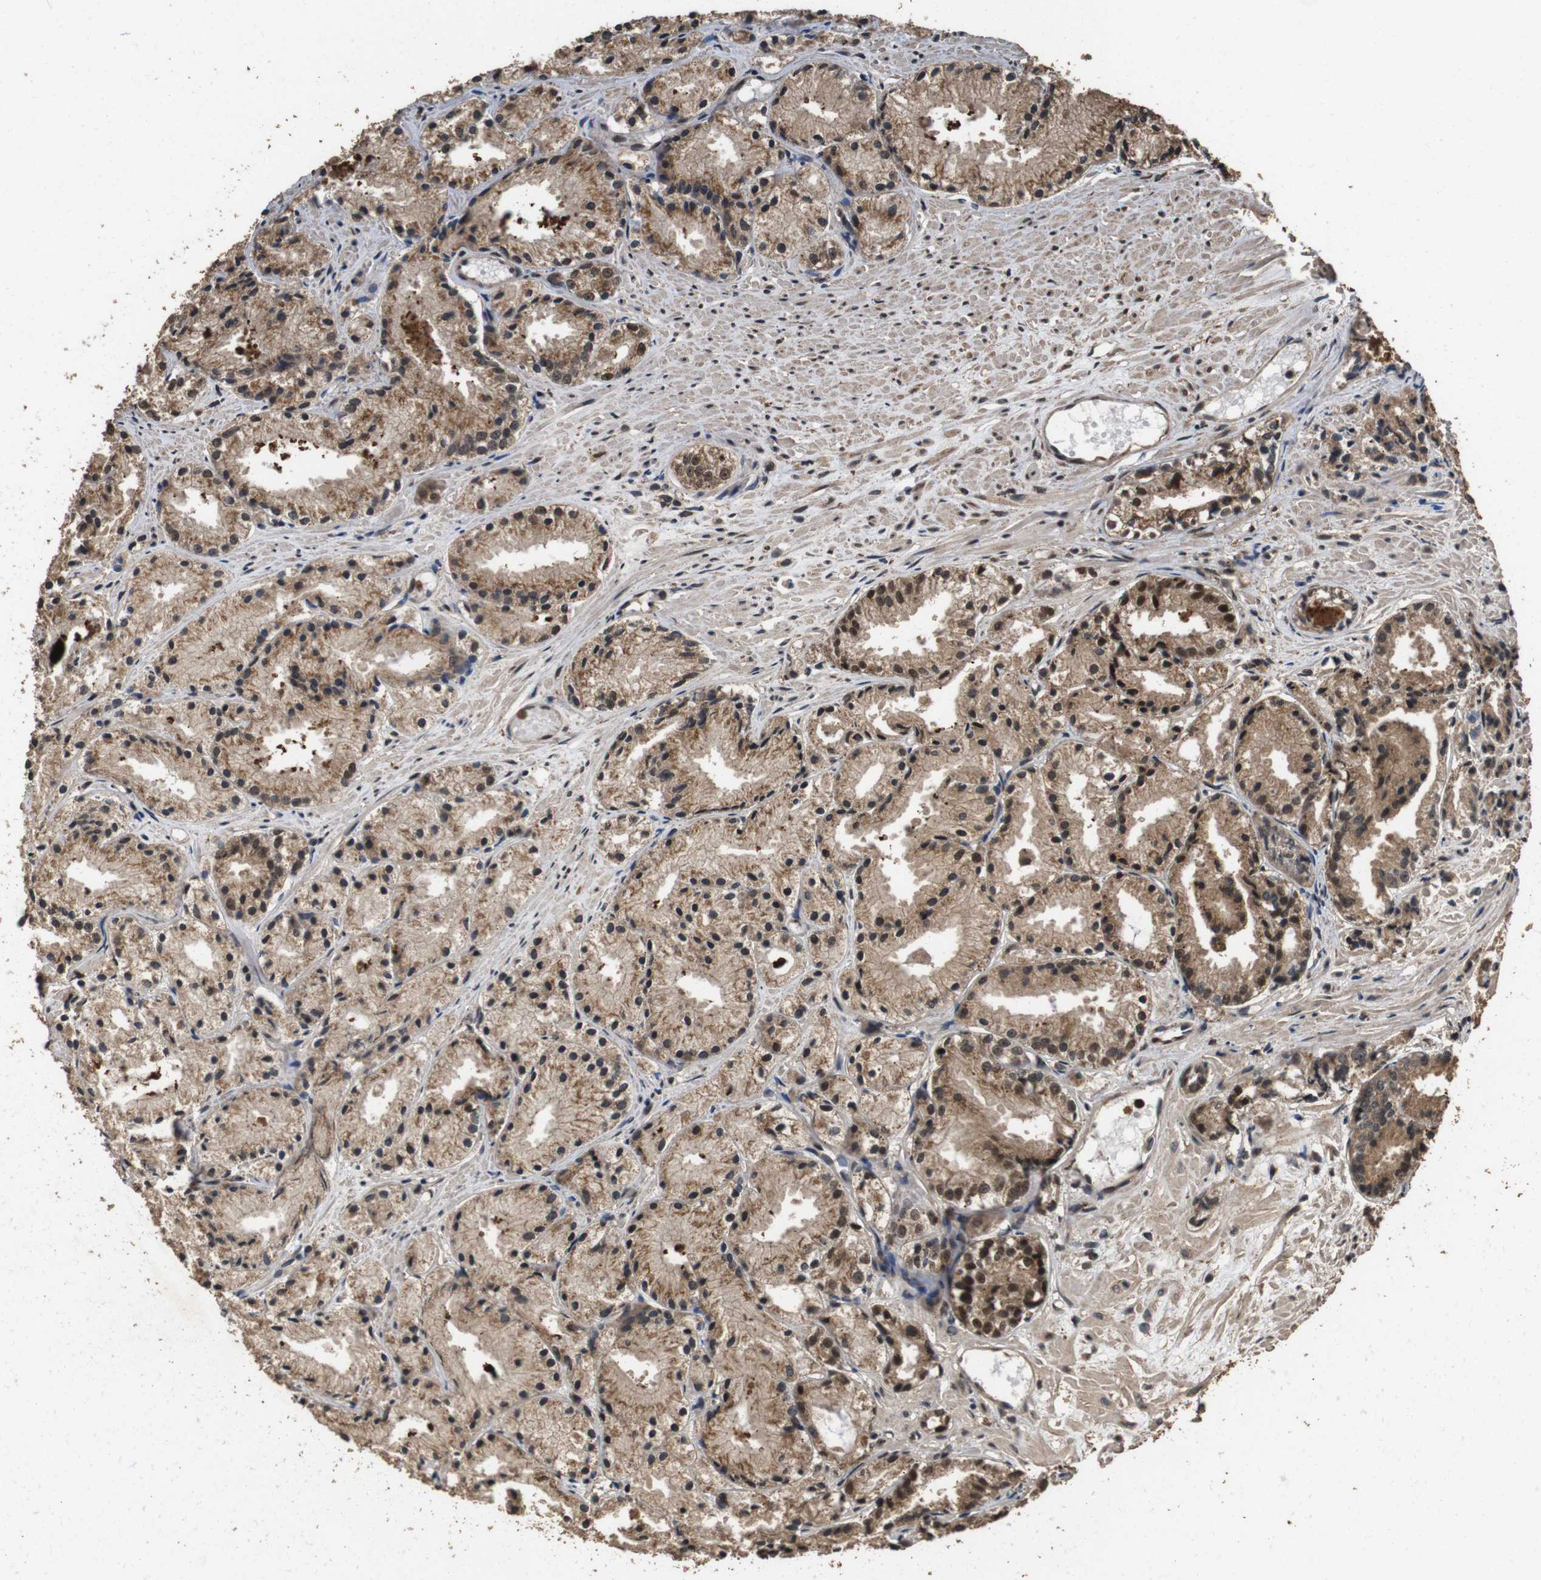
{"staining": {"intensity": "moderate", "quantity": ">75%", "location": "cytoplasmic/membranous,nuclear"}, "tissue": "prostate cancer", "cell_type": "Tumor cells", "image_type": "cancer", "snomed": [{"axis": "morphology", "description": "Adenocarcinoma, Low grade"}, {"axis": "topography", "description": "Prostate"}], "caption": "Immunohistochemistry (DAB (3,3'-diaminobenzidine)) staining of human prostate cancer (adenocarcinoma (low-grade)) exhibits moderate cytoplasmic/membranous and nuclear protein positivity in approximately >75% of tumor cells.", "gene": "RRAS2", "patient": {"sex": "male", "age": 72}}